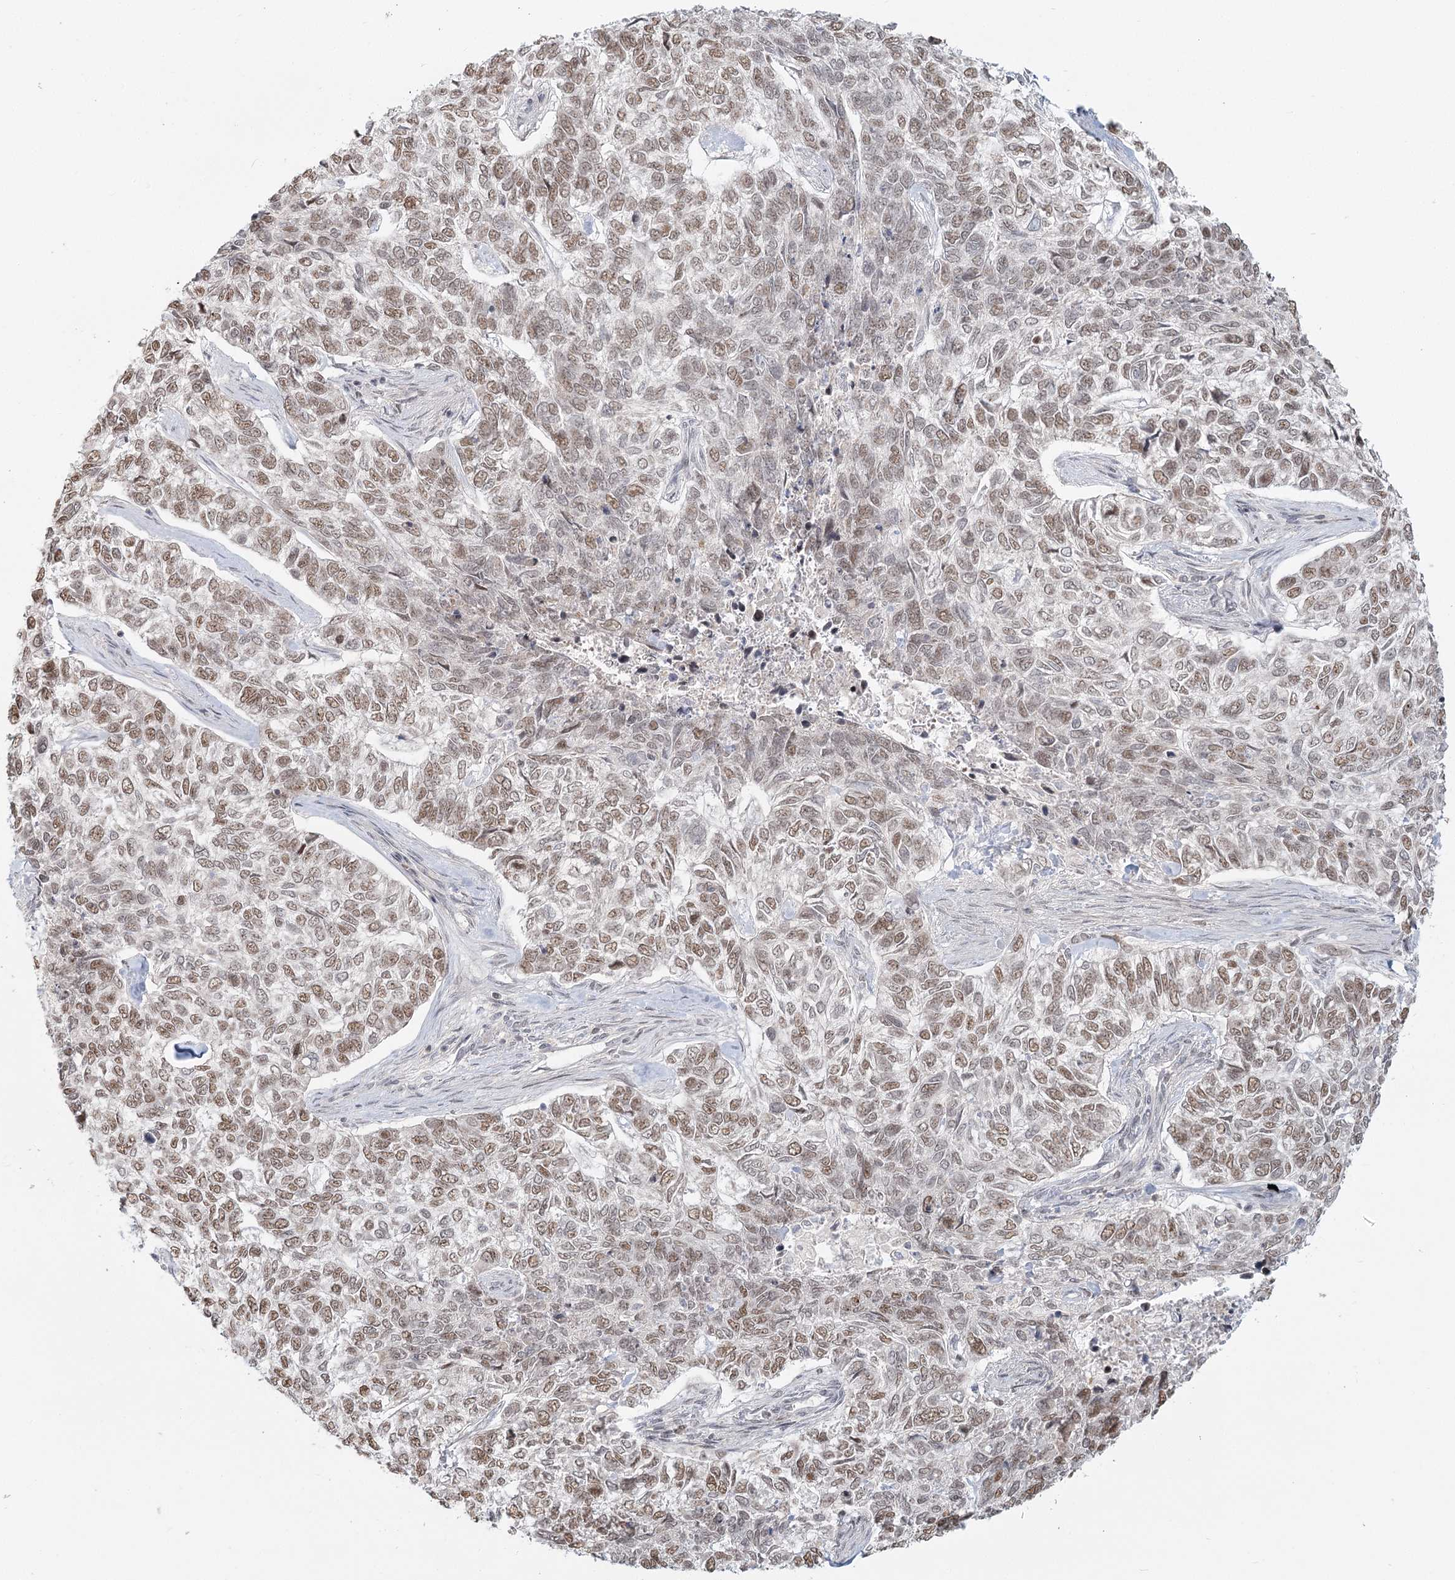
{"staining": {"intensity": "moderate", "quantity": ">75%", "location": "nuclear"}, "tissue": "skin cancer", "cell_type": "Tumor cells", "image_type": "cancer", "snomed": [{"axis": "morphology", "description": "Basal cell carcinoma"}, {"axis": "topography", "description": "Skin"}], "caption": "Immunohistochemistry (DAB (3,3'-diaminobenzidine)) staining of basal cell carcinoma (skin) displays moderate nuclear protein positivity in about >75% of tumor cells.", "gene": "R3HCC1L", "patient": {"sex": "female", "age": 65}}